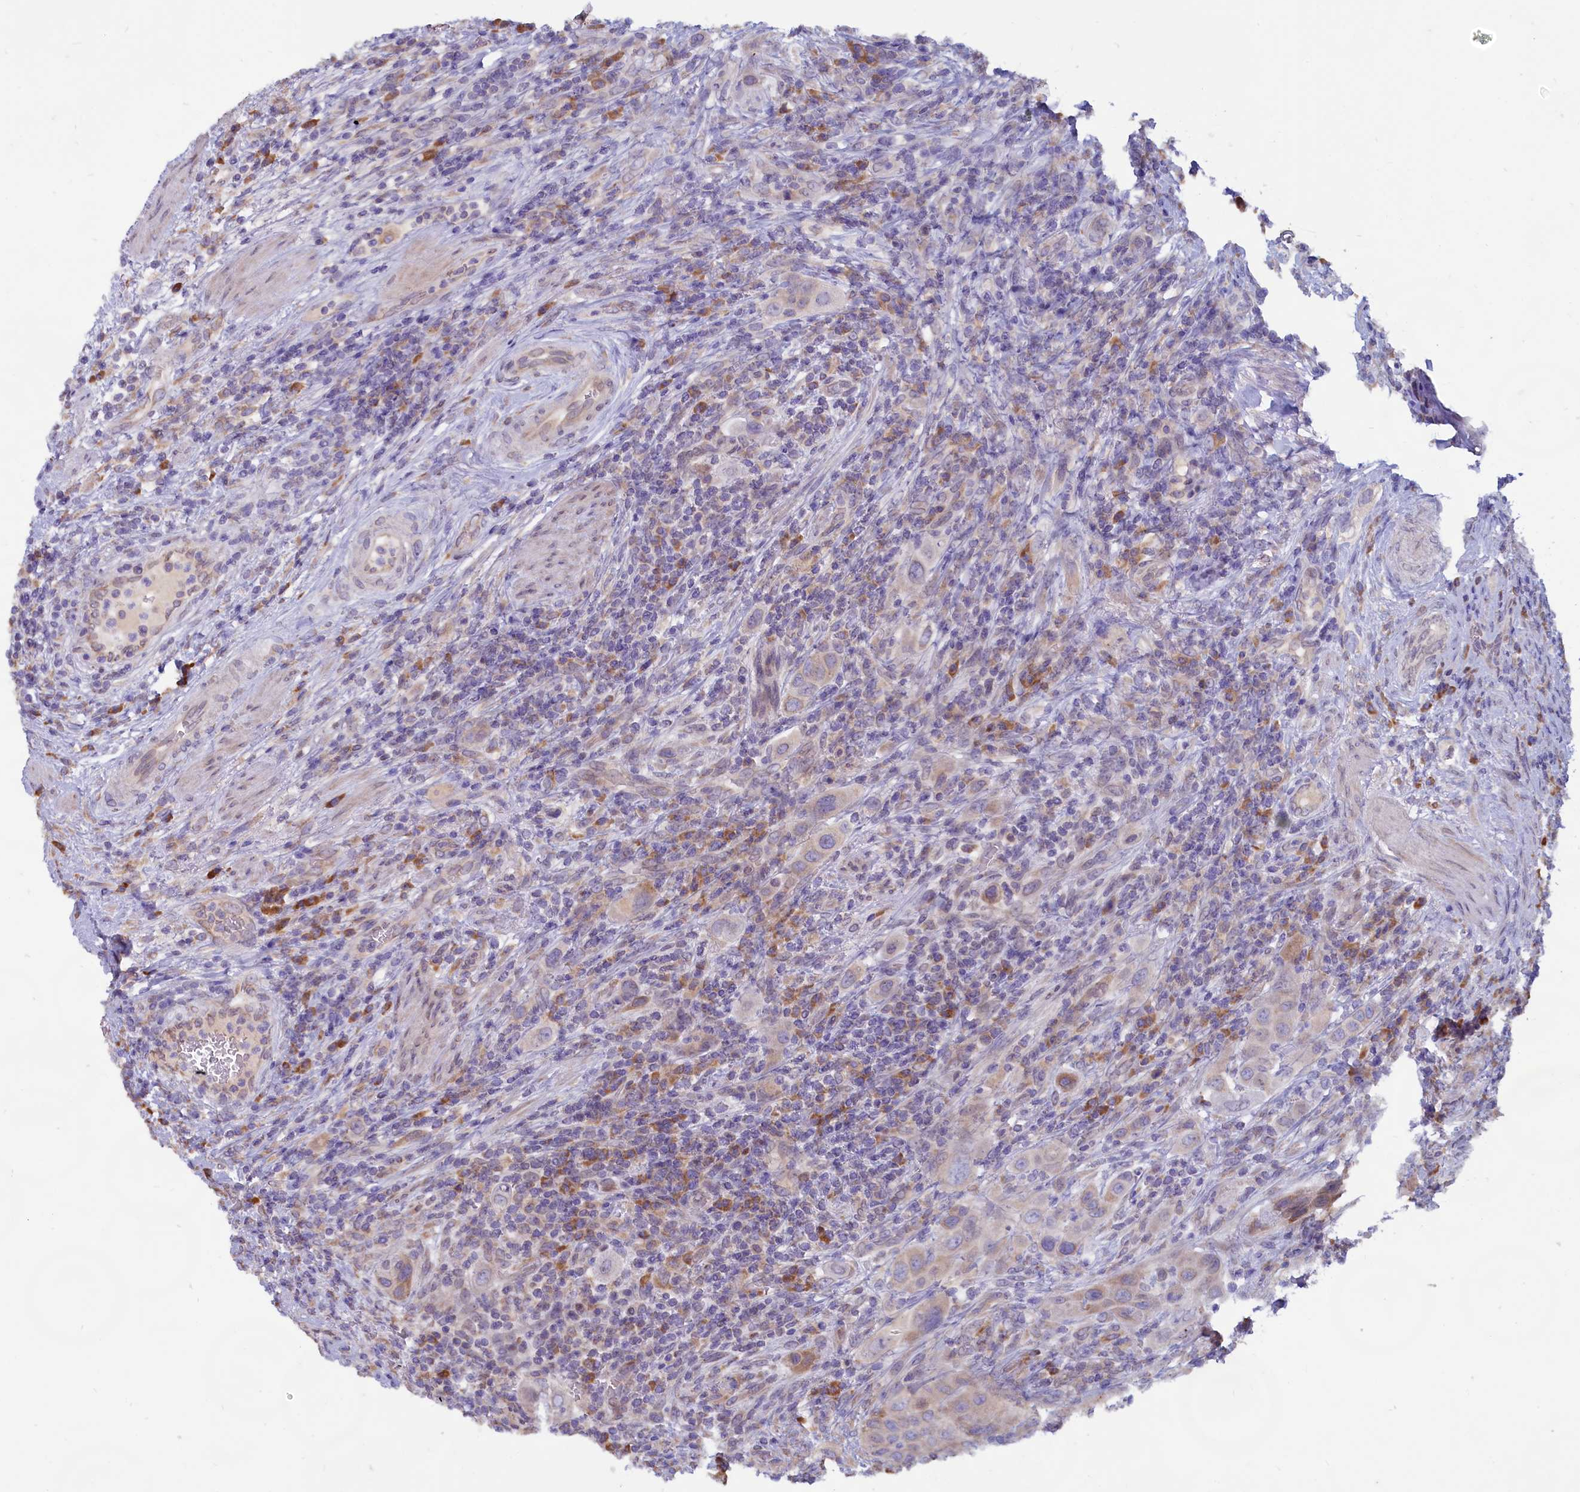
{"staining": {"intensity": "weak", "quantity": "25%-75%", "location": "cytoplasmic/membranous"}, "tissue": "urothelial cancer", "cell_type": "Tumor cells", "image_type": "cancer", "snomed": [{"axis": "morphology", "description": "Urothelial carcinoma, High grade"}, {"axis": "topography", "description": "Urinary bladder"}], "caption": "IHC of urothelial cancer reveals low levels of weak cytoplasmic/membranous expression in approximately 25%-75% of tumor cells.", "gene": "TBC1D19", "patient": {"sex": "male", "age": 50}}